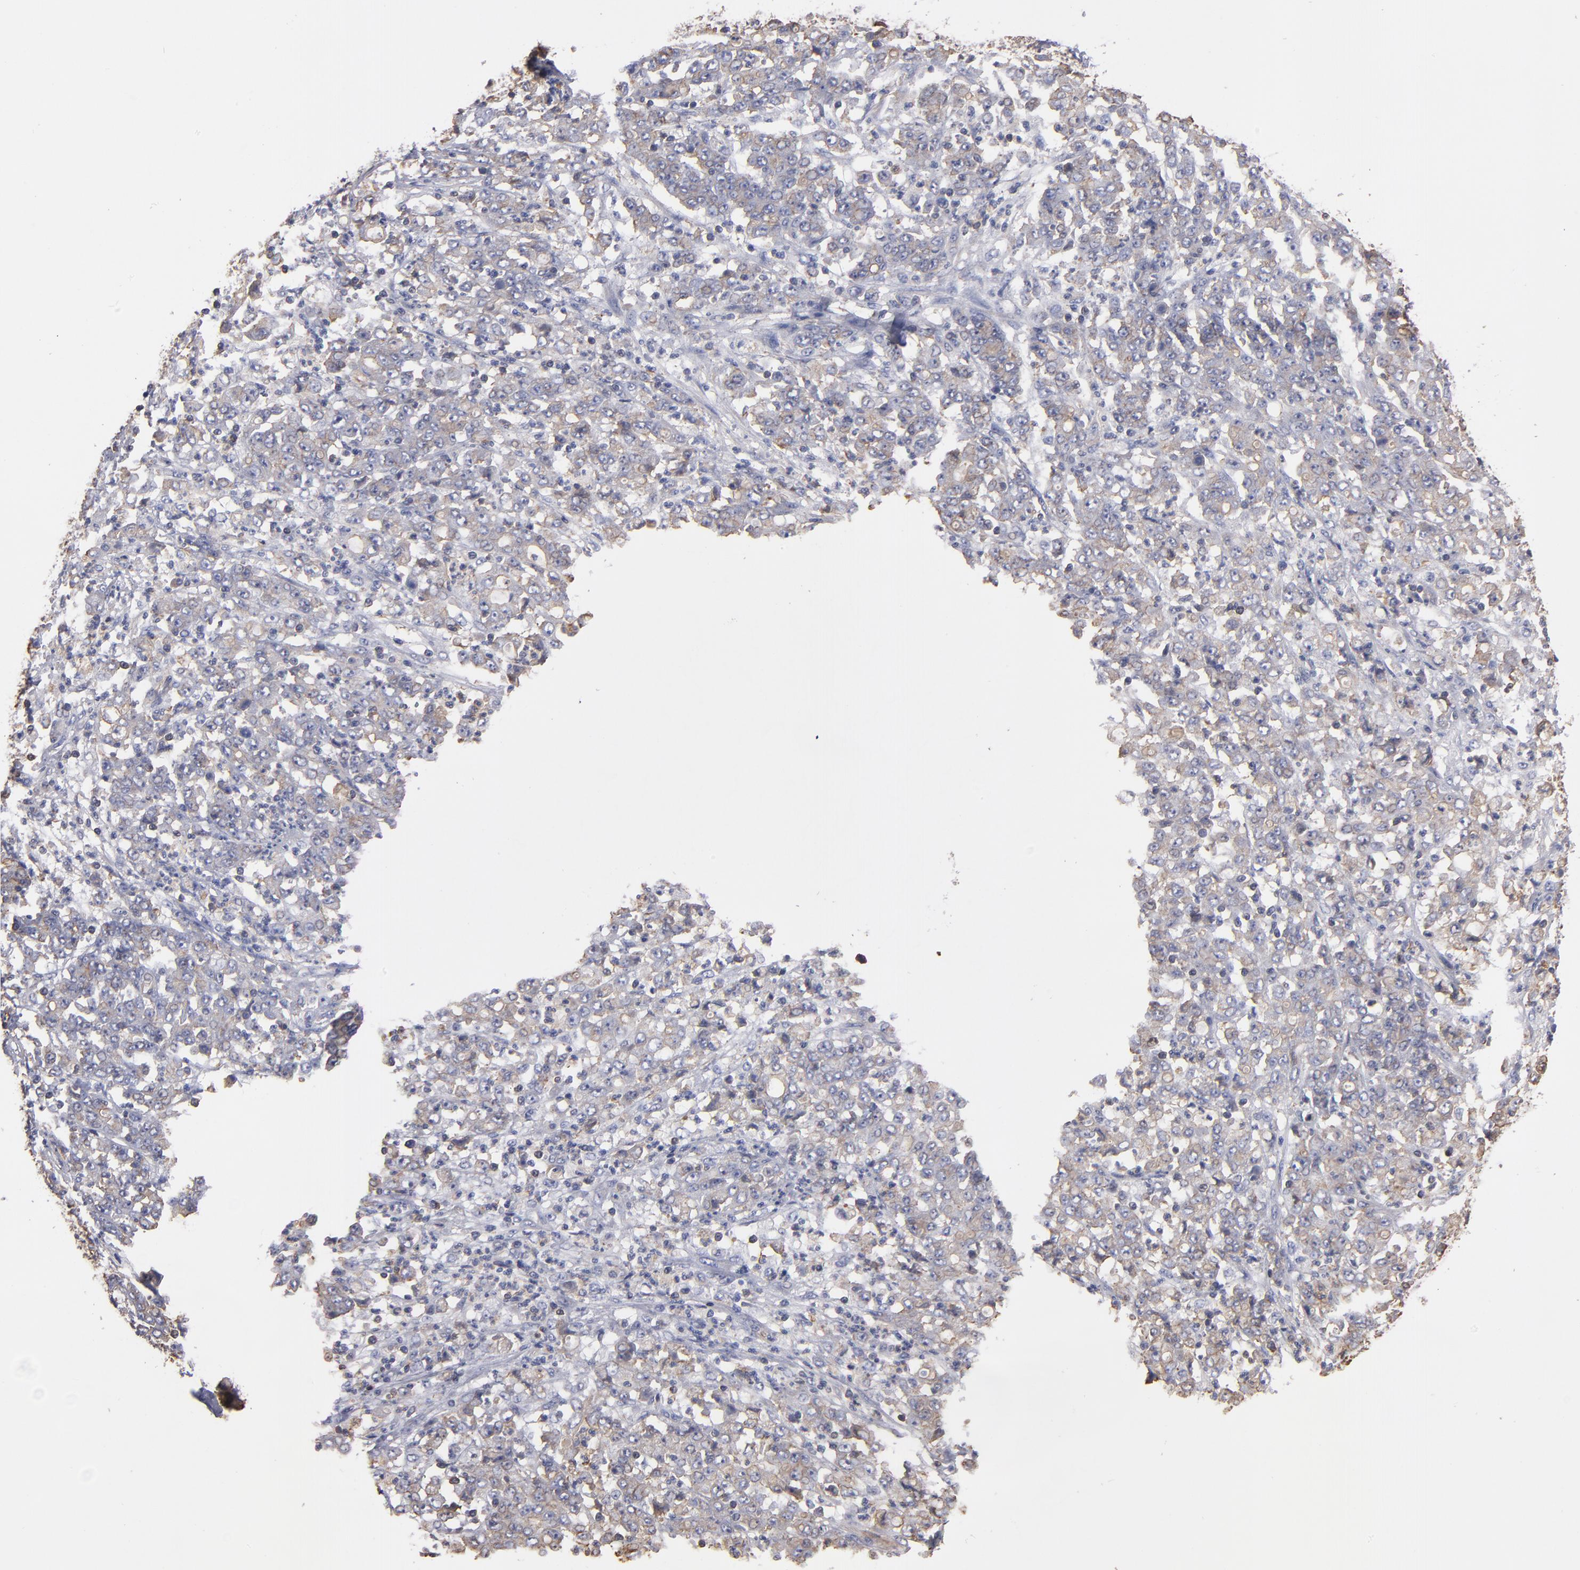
{"staining": {"intensity": "weak", "quantity": "25%-75%", "location": "cytoplasmic/membranous"}, "tissue": "stomach cancer", "cell_type": "Tumor cells", "image_type": "cancer", "snomed": [{"axis": "morphology", "description": "Adenocarcinoma, NOS"}, {"axis": "topography", "description": "Stomach, lower"}], "caption": "Protein expression analysis of human adenocarcinoma (stomach) reveals weak cytoplasmic/membranous staining in approximately 25%-75% of tumor cells. (brown staining indicates protein expression, while blue staining denotes nuclei).", "gene": "ESYT2", "patient": {"sex": "female", "age": 71}}